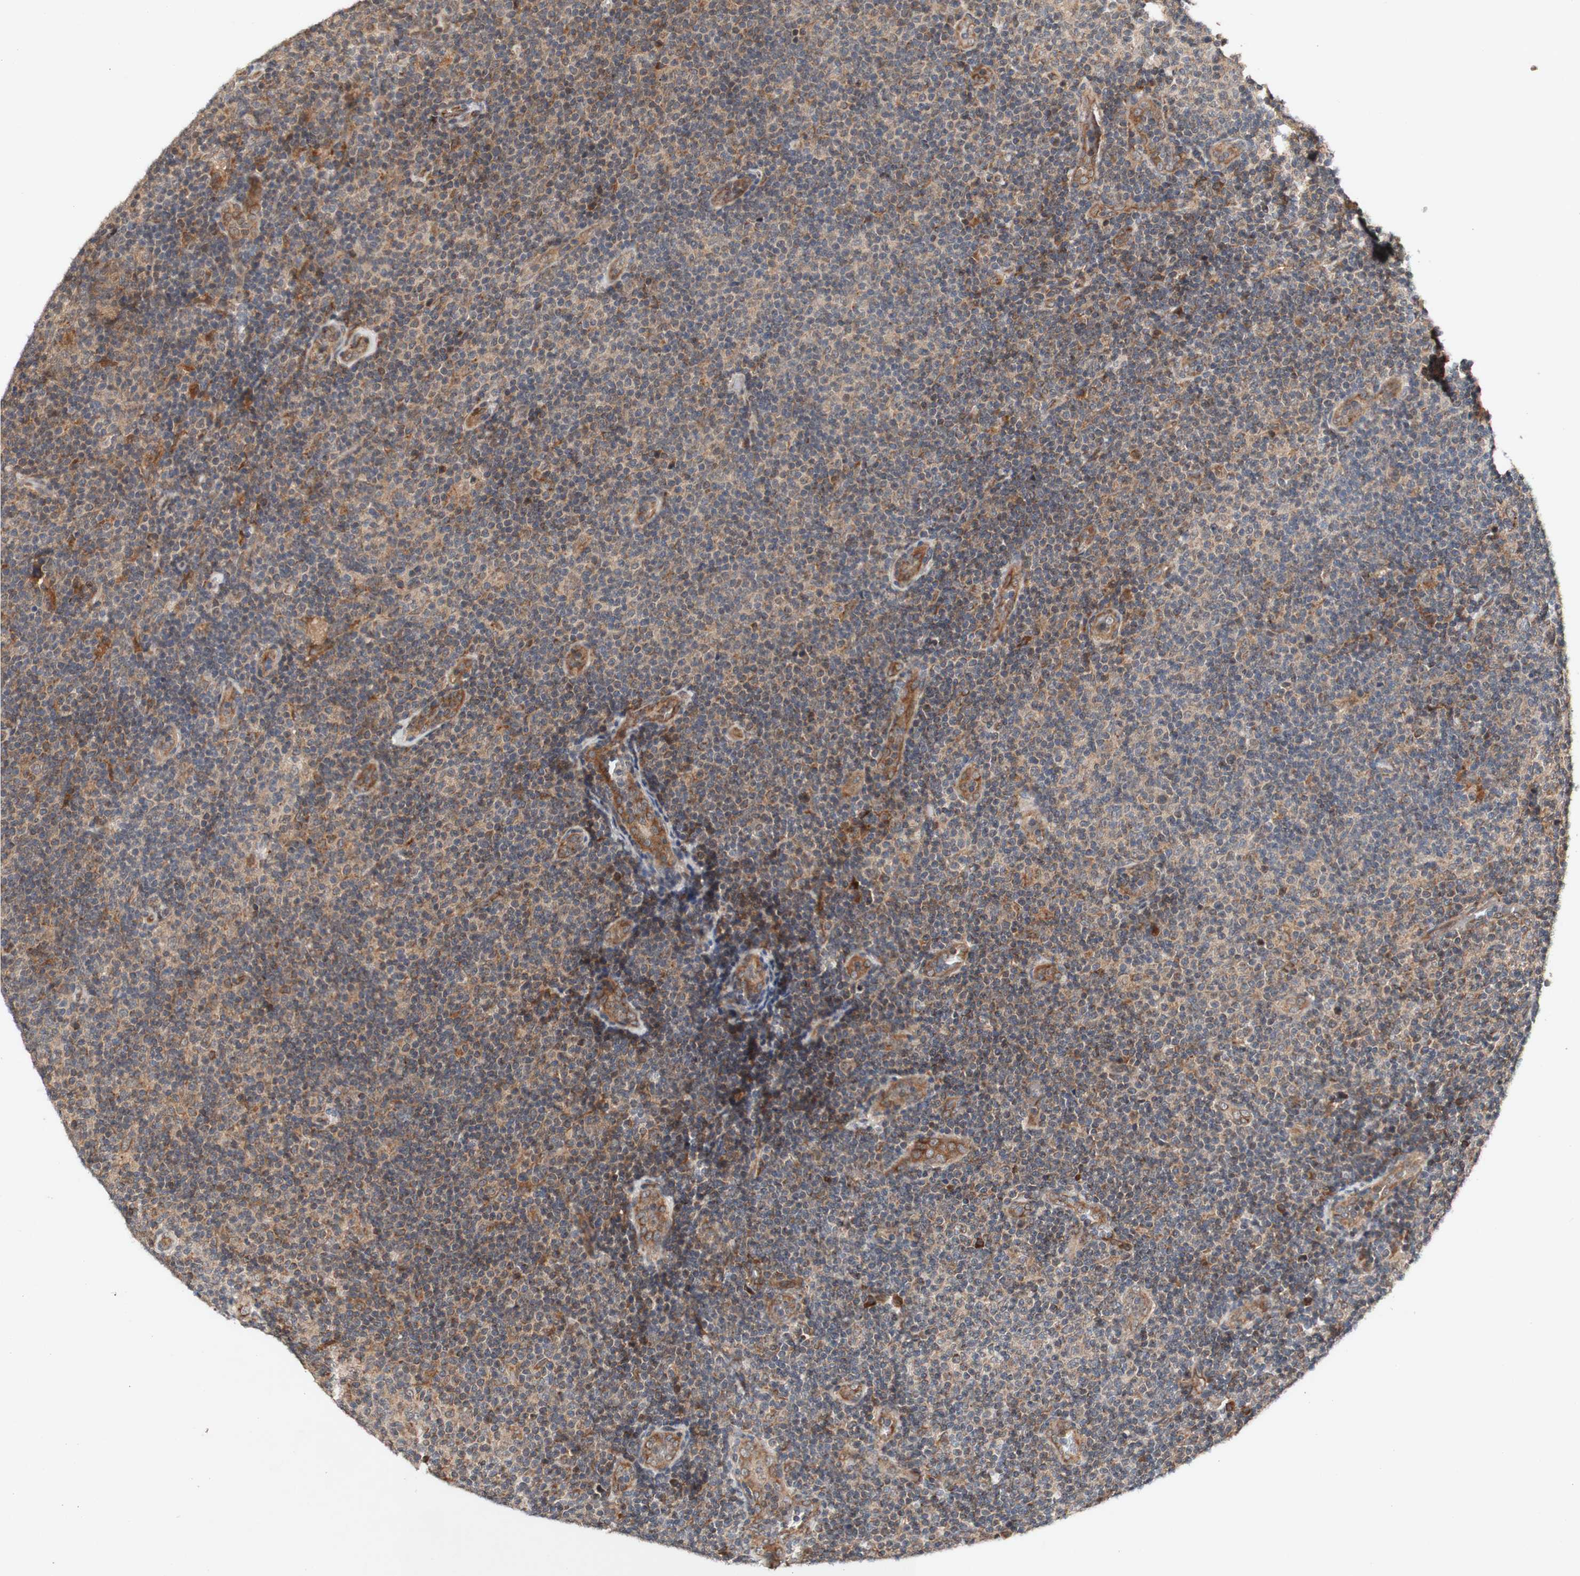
{"staining": {"intensity": "weak", "quantity": ">75%", "location": "cytoplasmic/membranous"}, "tissue": "lymphoma", "cell_type": "Tumor cells", "image_type": "cancer", "snomed": [{"axis": "morphology", "description": "Malignant lymphoma, non-Hodgkin's type, Low grade"}, {"axis": "topography", "description": "Lymph node"}], "caption": "A brown stain shows weak cytoplasmic/membranous positivity of a protein in human lymphoma tumor cells.", "gene": "PIN1", "patient": {"sex": "male", "age": 83}}